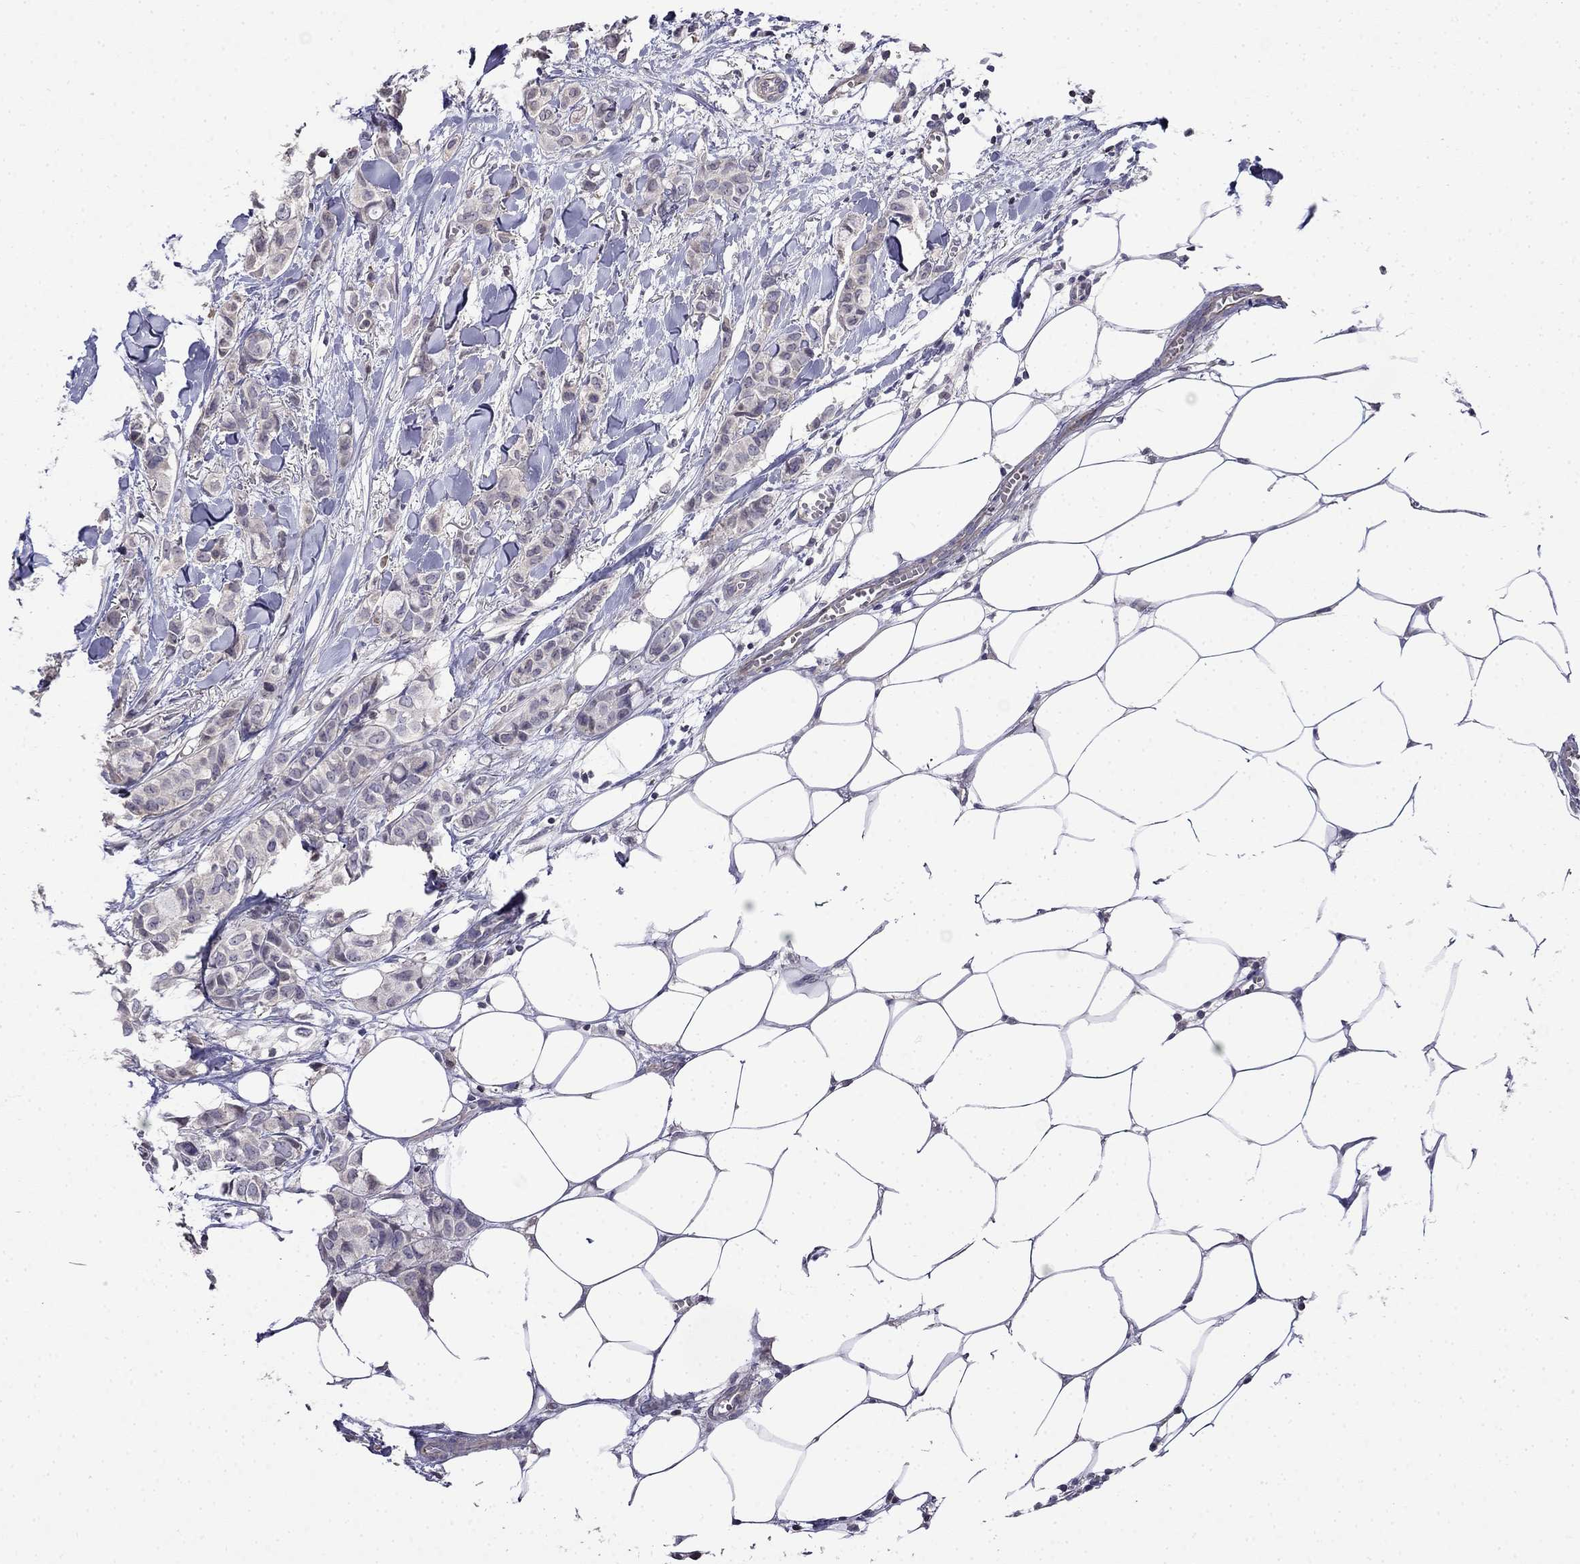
{"staining": {"intensity": "negative", "quantity": "none", "location": "none"}, "tissue": "breast cancer", "cell_type": "Tumor cells", "image_type": "cancer", "snomed": [{"axis": "morphology", "description": "Duct carcinoma"}, {"axis": "topography", "description": "Breast"}], "caption": "IHC micrograph of breast invasive ductal carcinoma stained for a protein (brown), which demonstrates no staining in tumor cells.", "gene": "GUCA1B", "patient": {"sex": "female", "age": 85}}